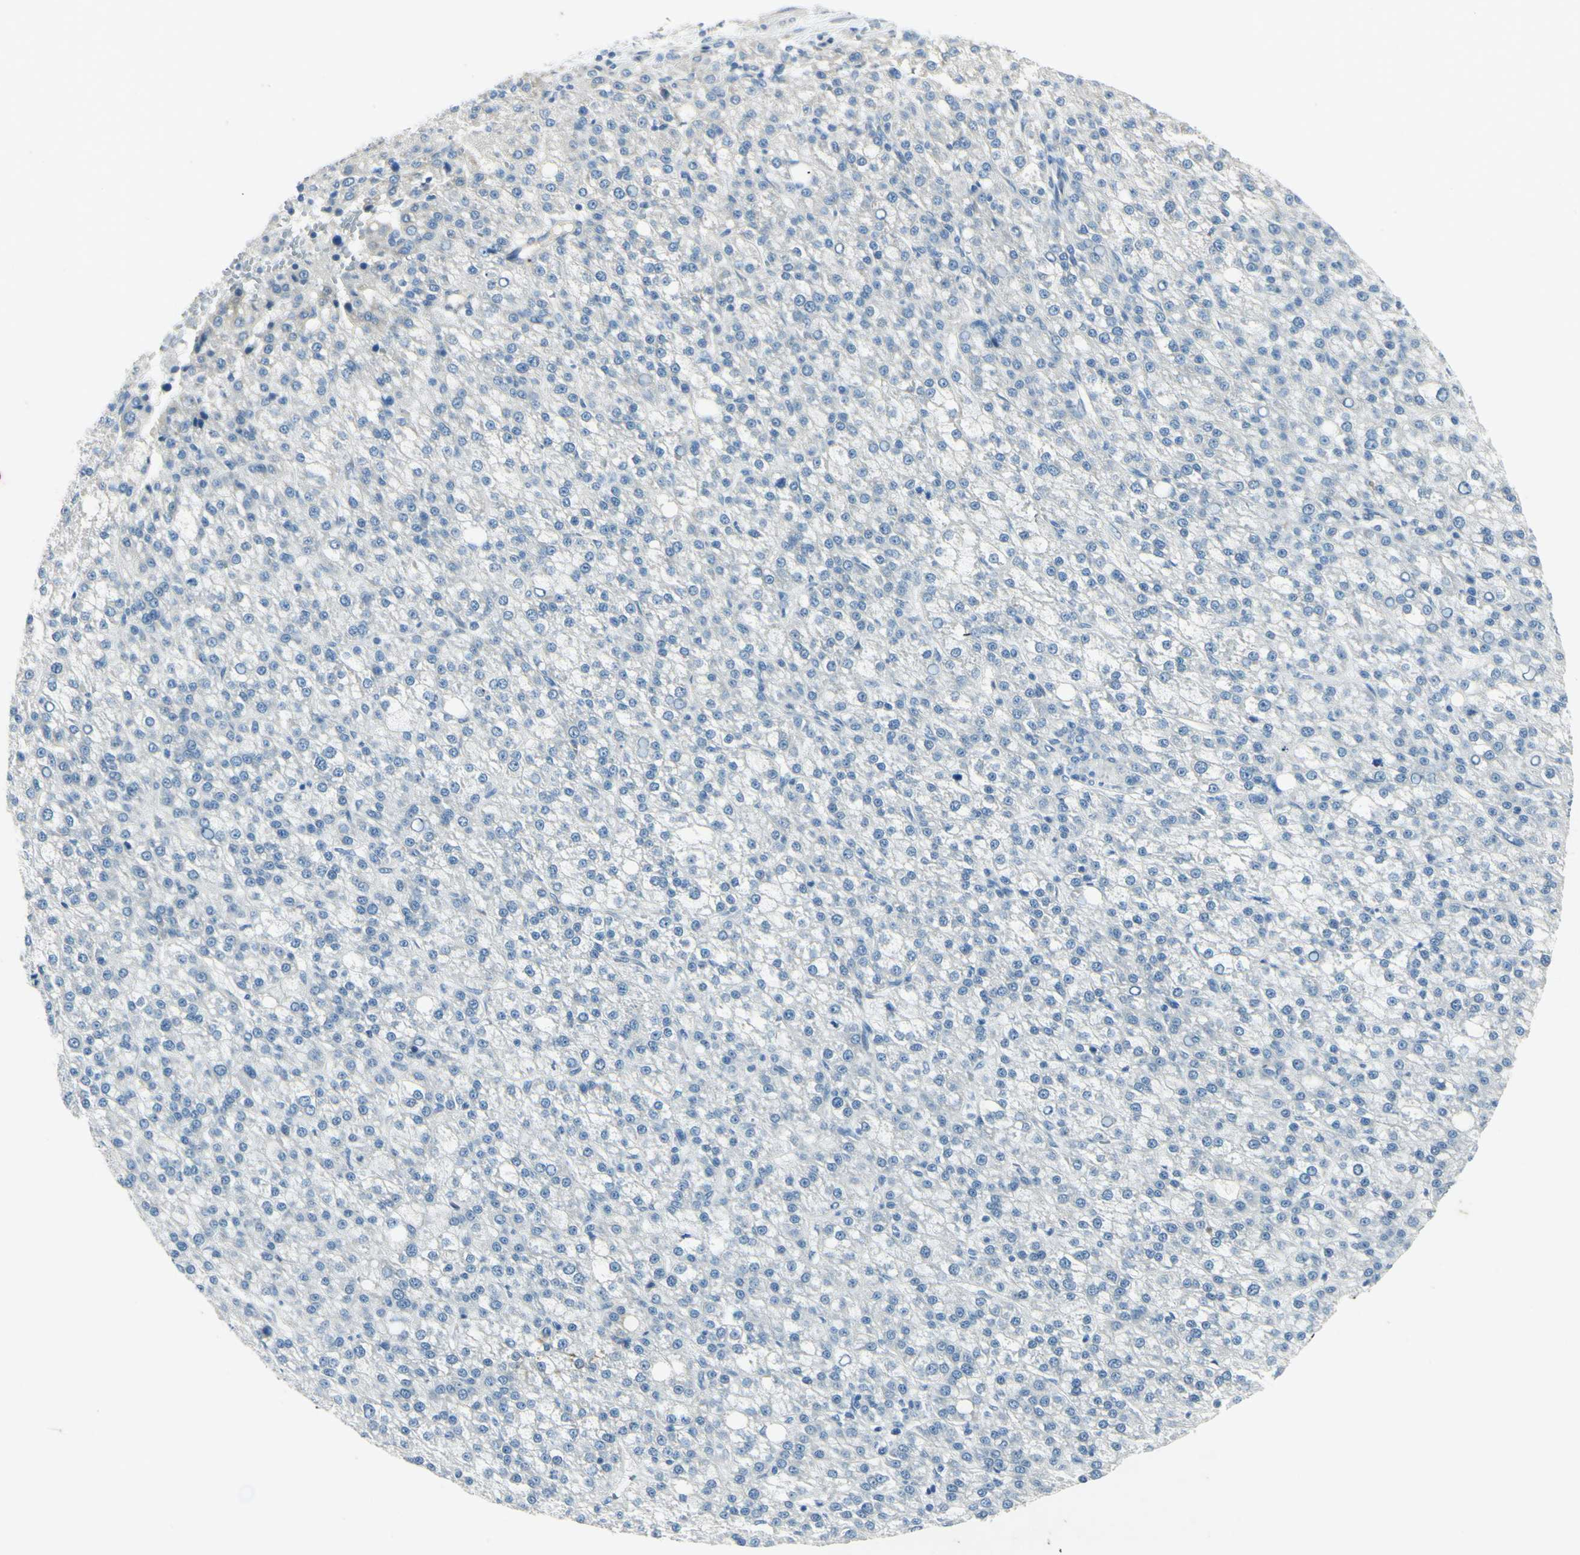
{"staining": {"intensity": "negative", "quantity": "none", "location": "none"}, "tissue": "liver cancer", "cell_type": "Tumor cells", "image_type": "cancer", "snomed": [{"axis": "morphology", "description": "Carcinoma, Hepatocellular, NOS"}, {"axis": "topography", "description": "Liver"}], "caption": "The photomicrograph exhibits no staining of tumor cells in hepatocellular carcinoma (liver).", "gene": "SNAP91", "patient": {"sex": "female", "age": 58}}